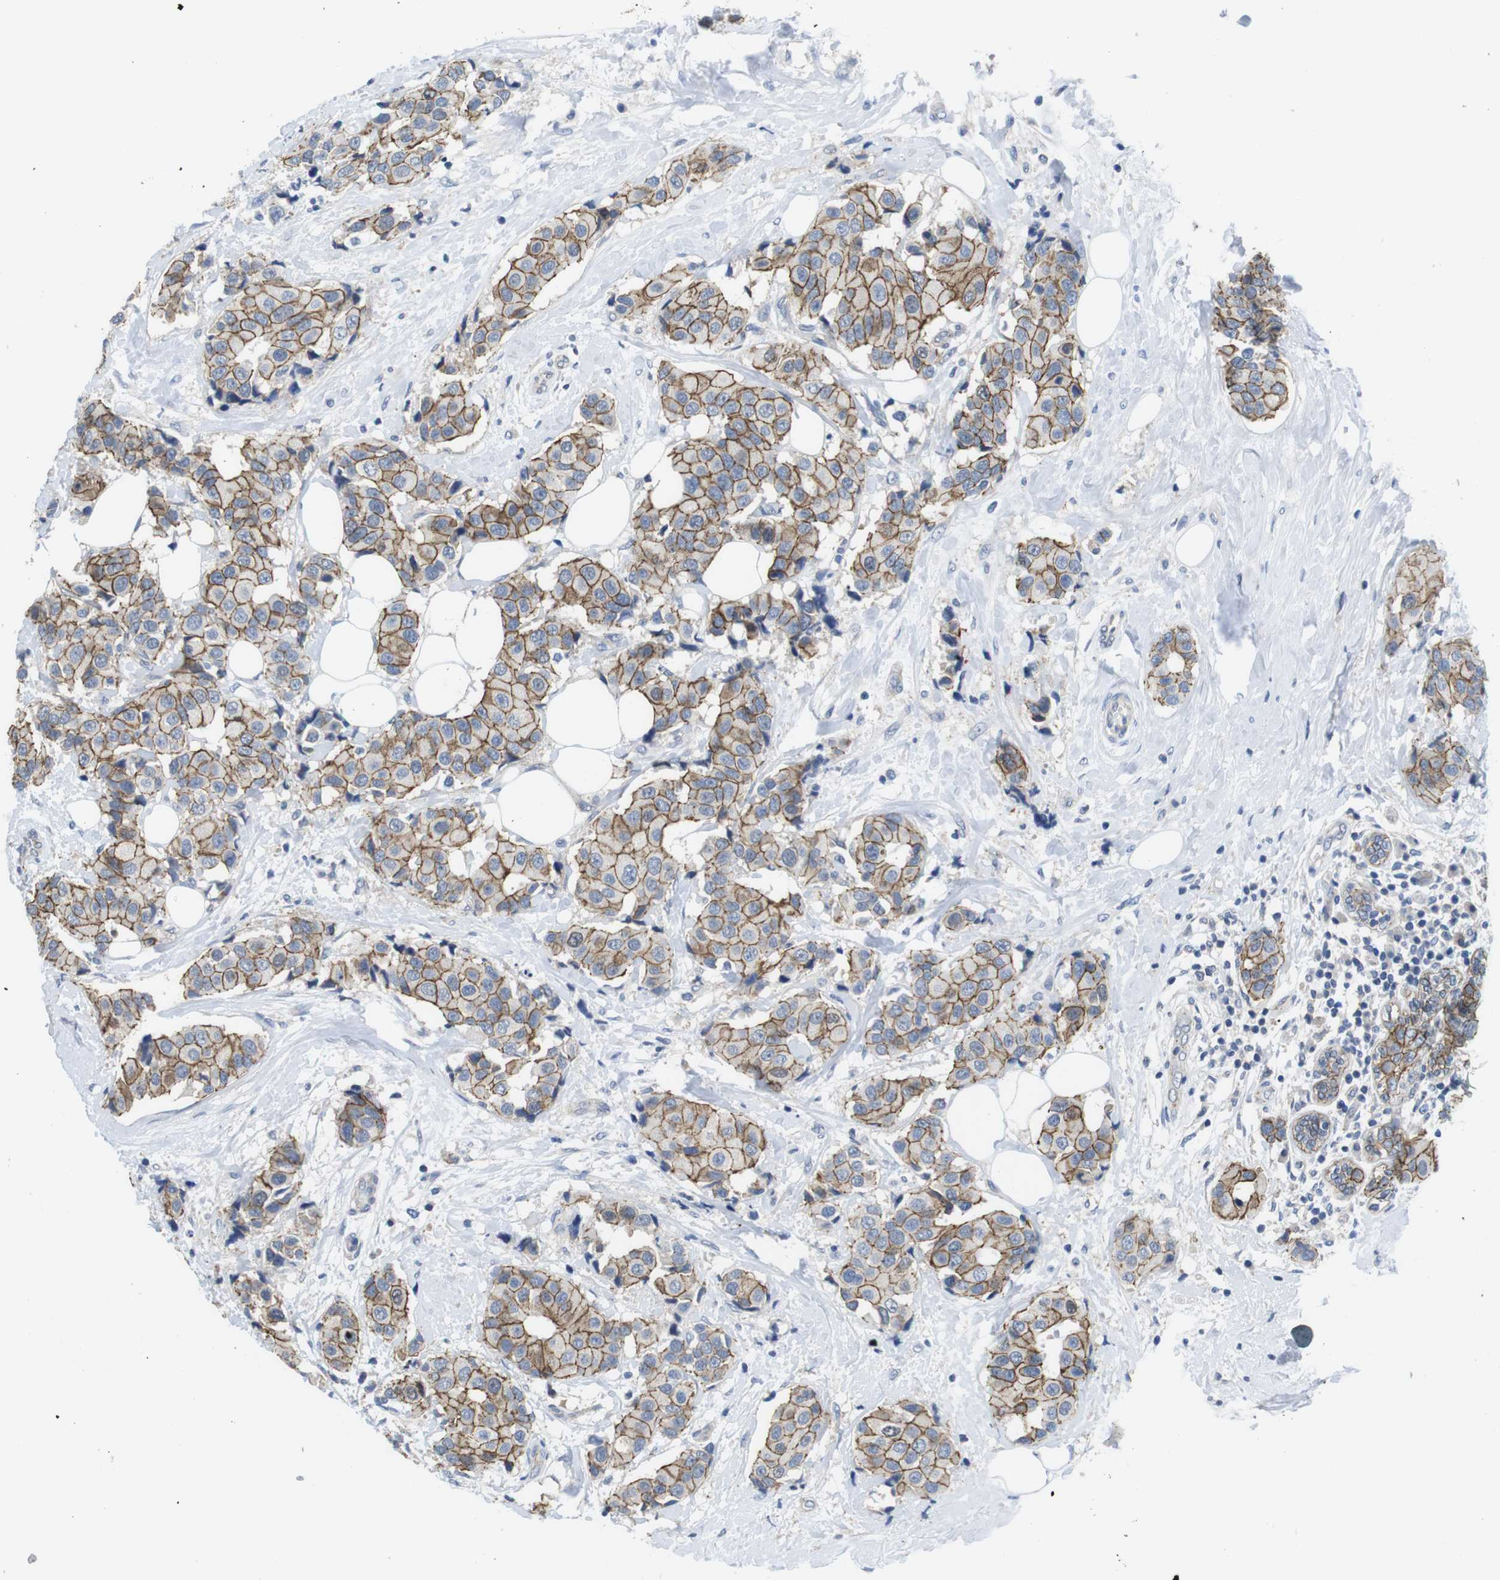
{"staining": {"intensity": "moderate", "quantity": ">75%", "location": "cytoplasmic/membranous"}, "tissue": "breast cancer", "cell_type": "Tumor cells", "image_type": "cancer", "snomed": [{"axis": "morphology", "description": "Normal tissue, NOS"}, {"axis": "morphology", "description": "Duct carcinoma"}, {"axis": "topography", "description": "Breast"}], "caption": "This micrograph shows IHC staining of human breast cancer, with medium moderate cytoplasmic/membranous staining in about >75% of tumor cells.", "gene": "SCRIB", "patient": {"sex": "female", "age": 39}}